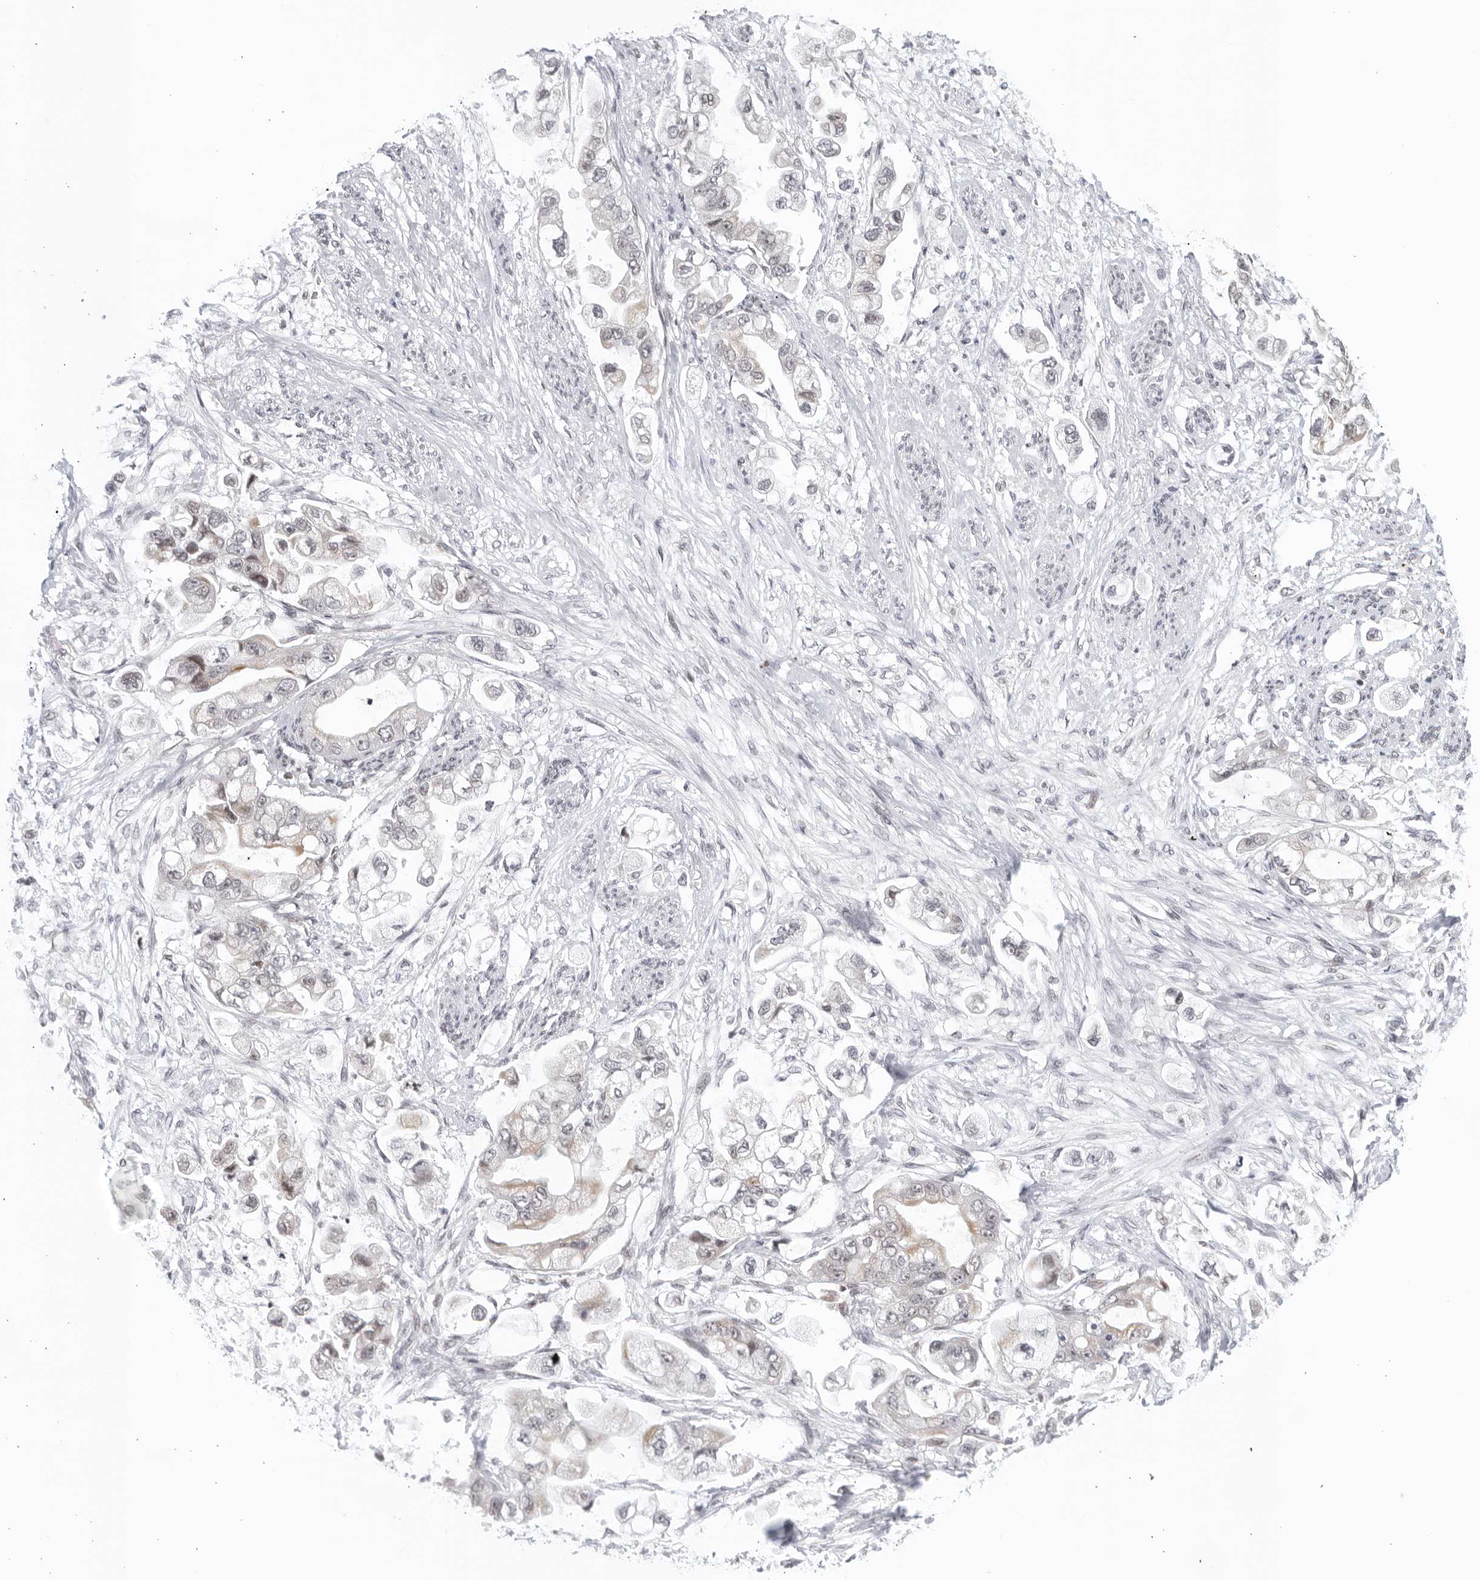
{"staining": {"intensity": "negative", "quantity": "none", "location": "none"}, "tissue": "stomach cancer", "cell_type": "Tumor cells", "image_type": "cancer", "snomed": [{"axis": "morphology", "description": "Adenocarcinoma, NOS"}, {"axis": "topography", "description": "Stomach"}], "caption": "The histopathology image exhibits no significant positivity in tumor cells of stomach adenocarcinoma. Brightfield microscopy of immunohistochemistry stained with DAB (3,3'-diaminobenzidine) (brown) and hematoxylin (blue), captured at high magnification.", "gene": "RAB11FIP3", "patient": {"sex": "male", "age": 62}}